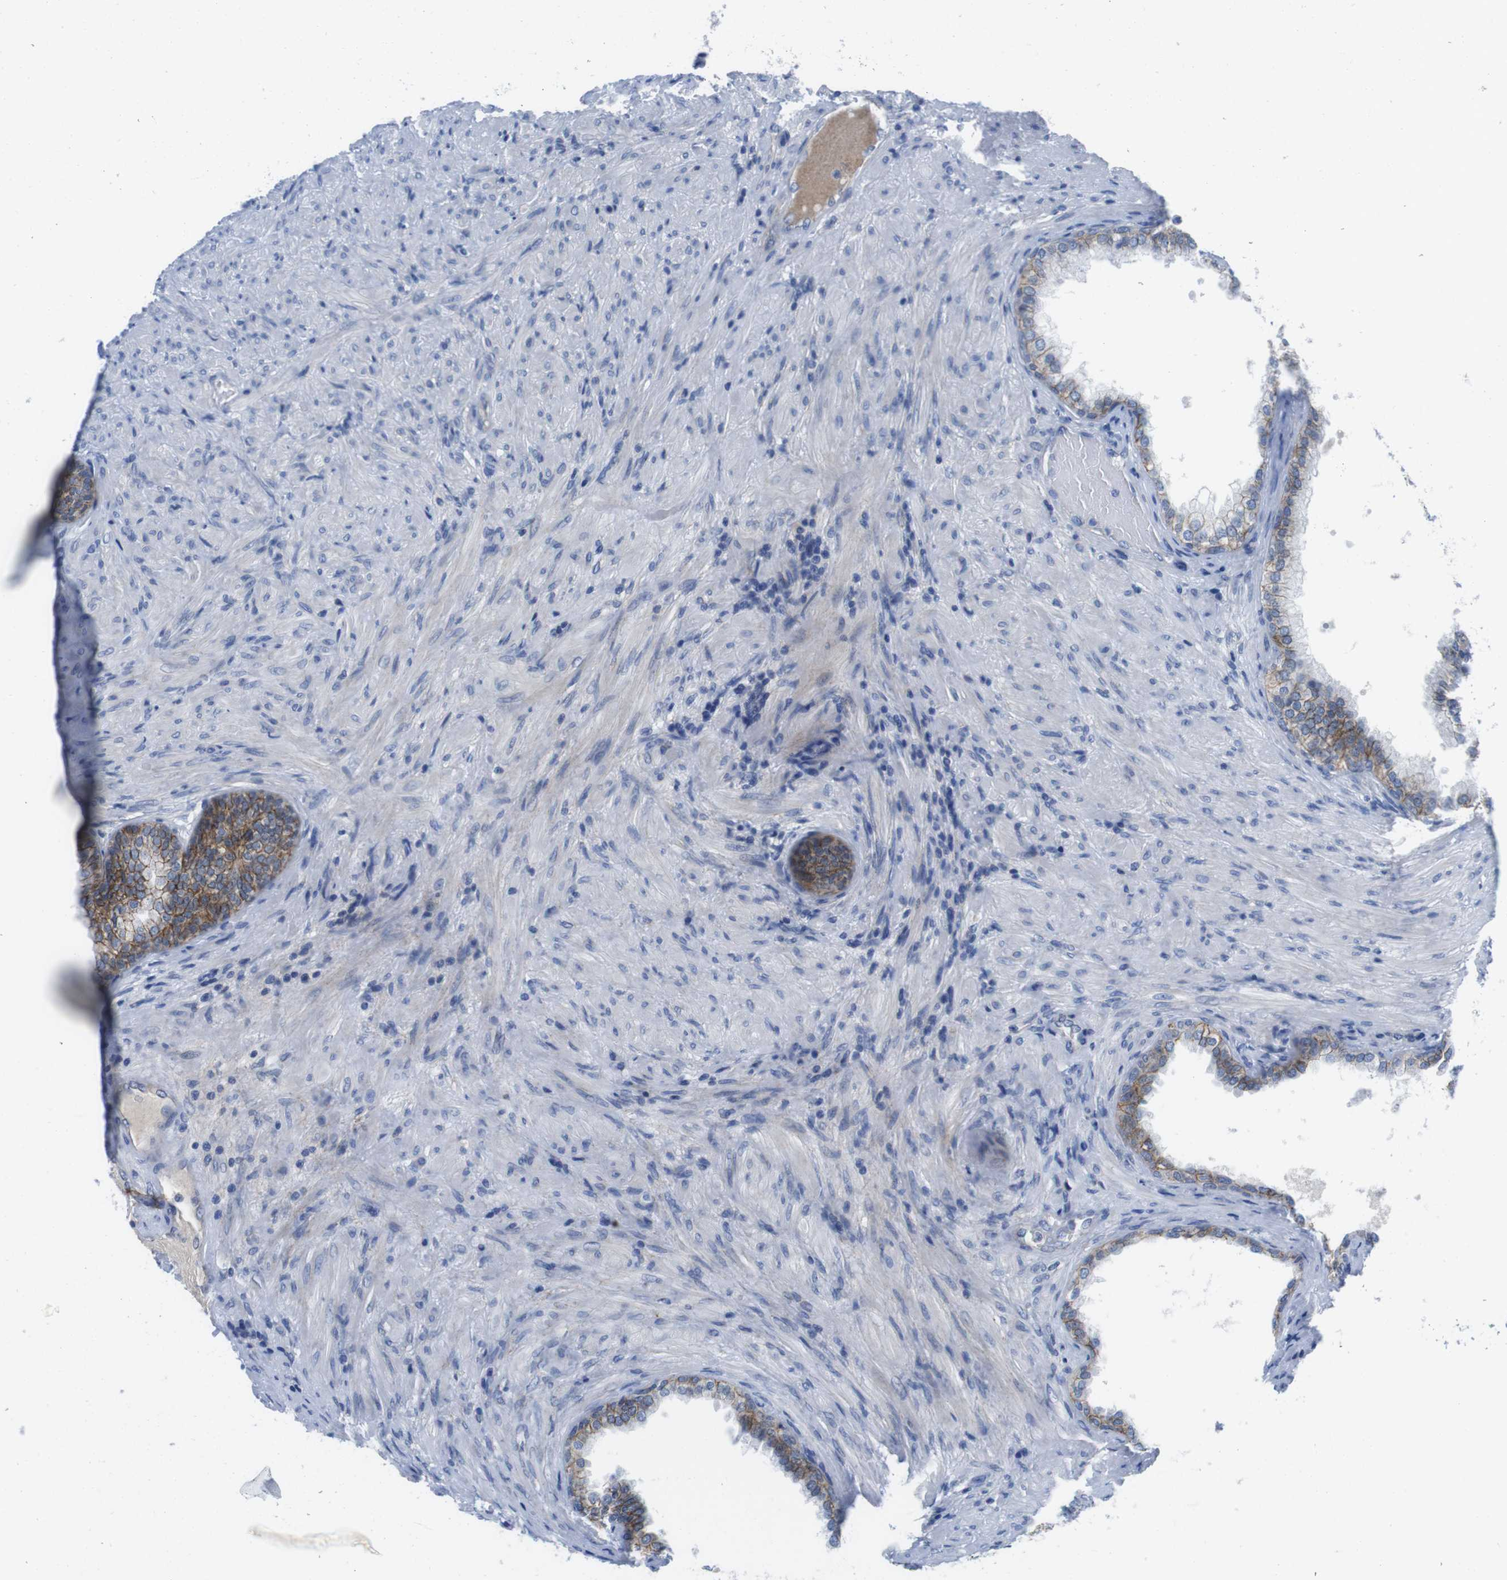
{"staining": {"intensity": "moderate", "quantity": "25%-75%", "location": "cytoplasmic/membranous"}, "tissue": "prostate", "cell_type": "Glandular cells", "image_type": "normal", "snomed": [{"axis": "morphology", "description": "Normal tissue, NOS"}, {"axis": "topography", "description": "Prostate"}], "caption": "Protein expression analysis of unremarkable human prostate reveals moderate cytoplasmic/membranous staining in about 25%-75% of glandular cells. (DAB = brown stain, brightfield microscopy at high magnification).", "gene": "SCRIB", "patient": {"sex": "male", "age": 76}}